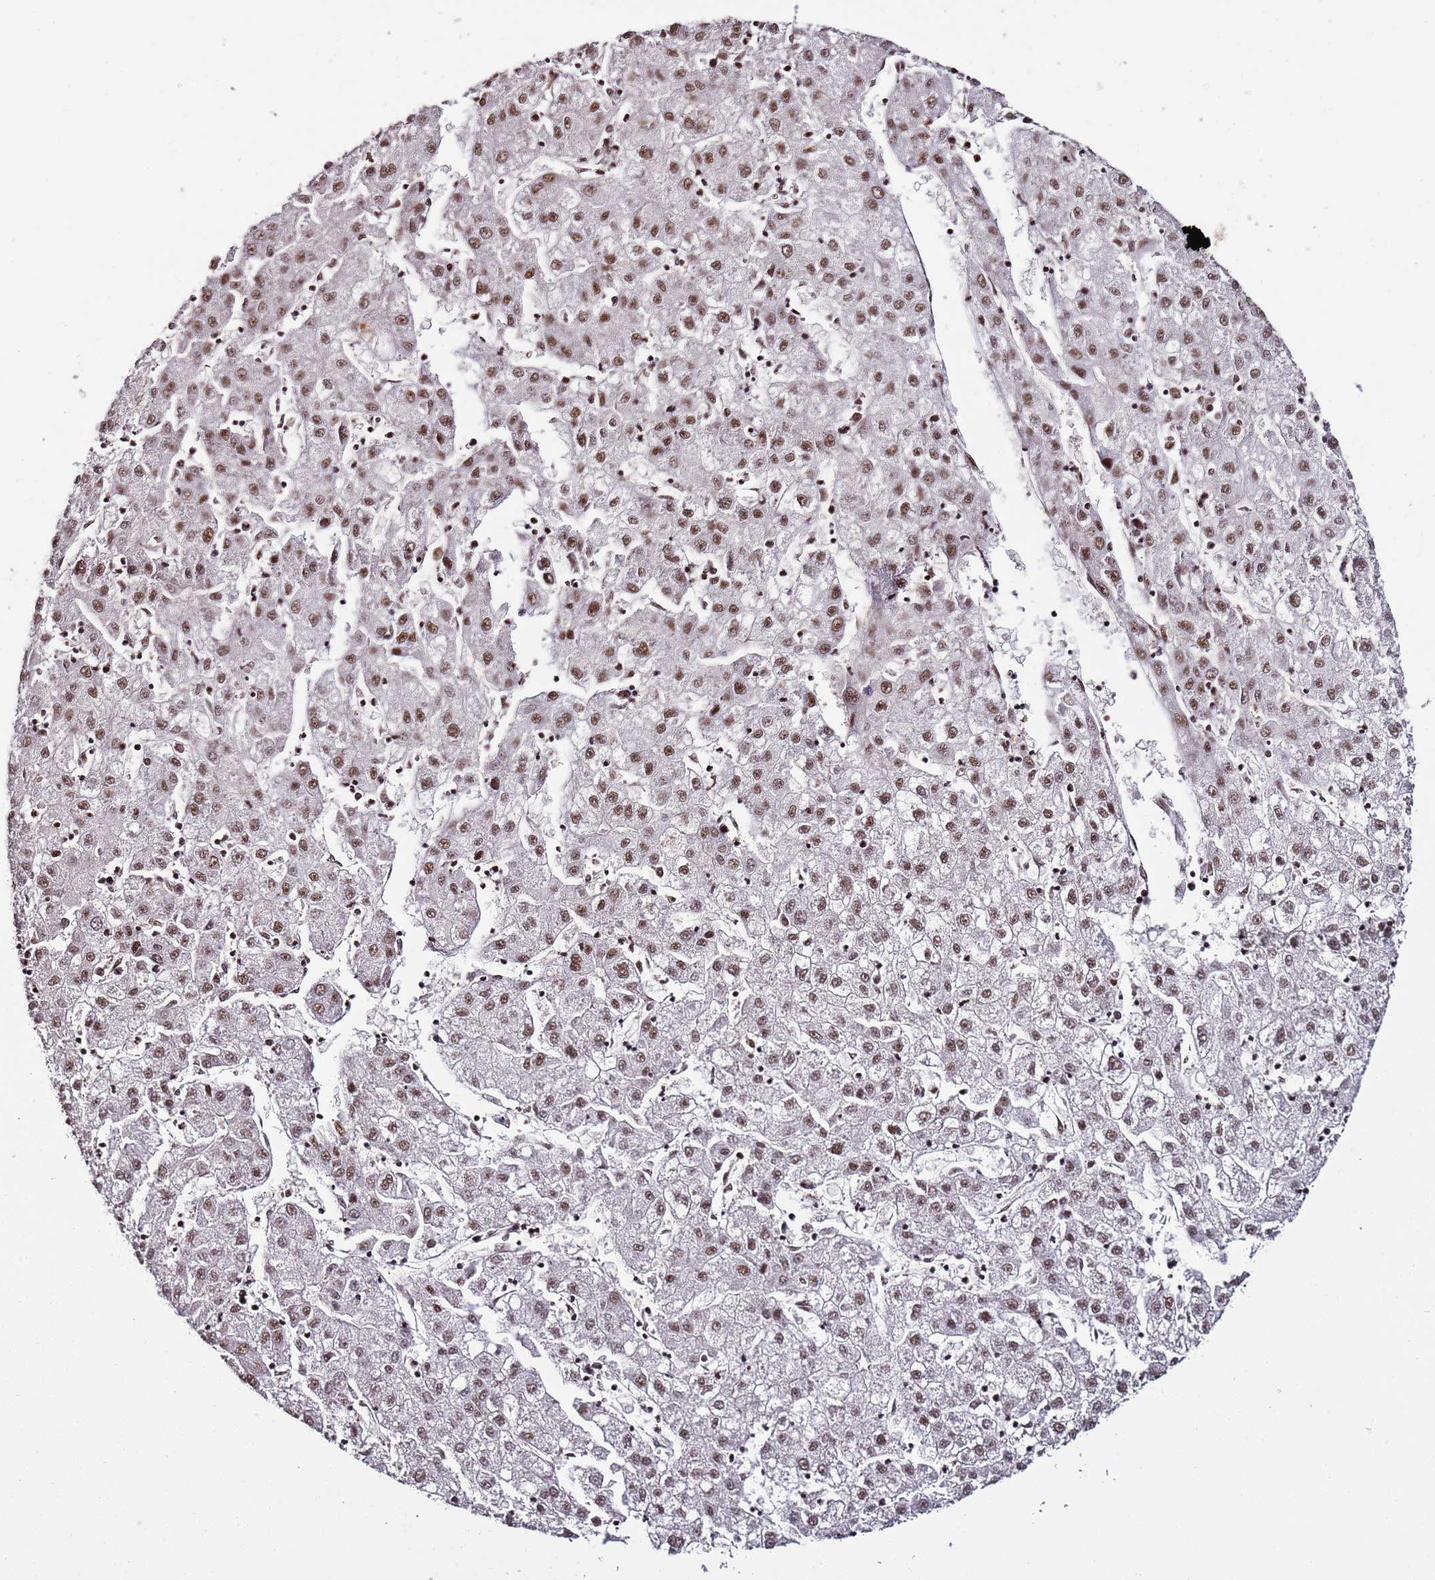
{"staining": {"intensity": "moderate", "quantity": "25%-75%", "location": "nuclear"}, "tissue": "liver cancer", "cell_type": "Tumor cells", "image_type": "cancer", "snomed": [{"axis": "morphology", "description": "Carcinoma, Hepatocellular, NOS"}, {"axis": "topography", "description": "Liver"}], "caption": "A photomicrograph of human liver cancer (hepatocellular carcinoma) stained for a protein shows moderate nuclear brown staining in tumor cells.", "gene": "C6orf226", "patient": {"sex": "male", "age": 72}}